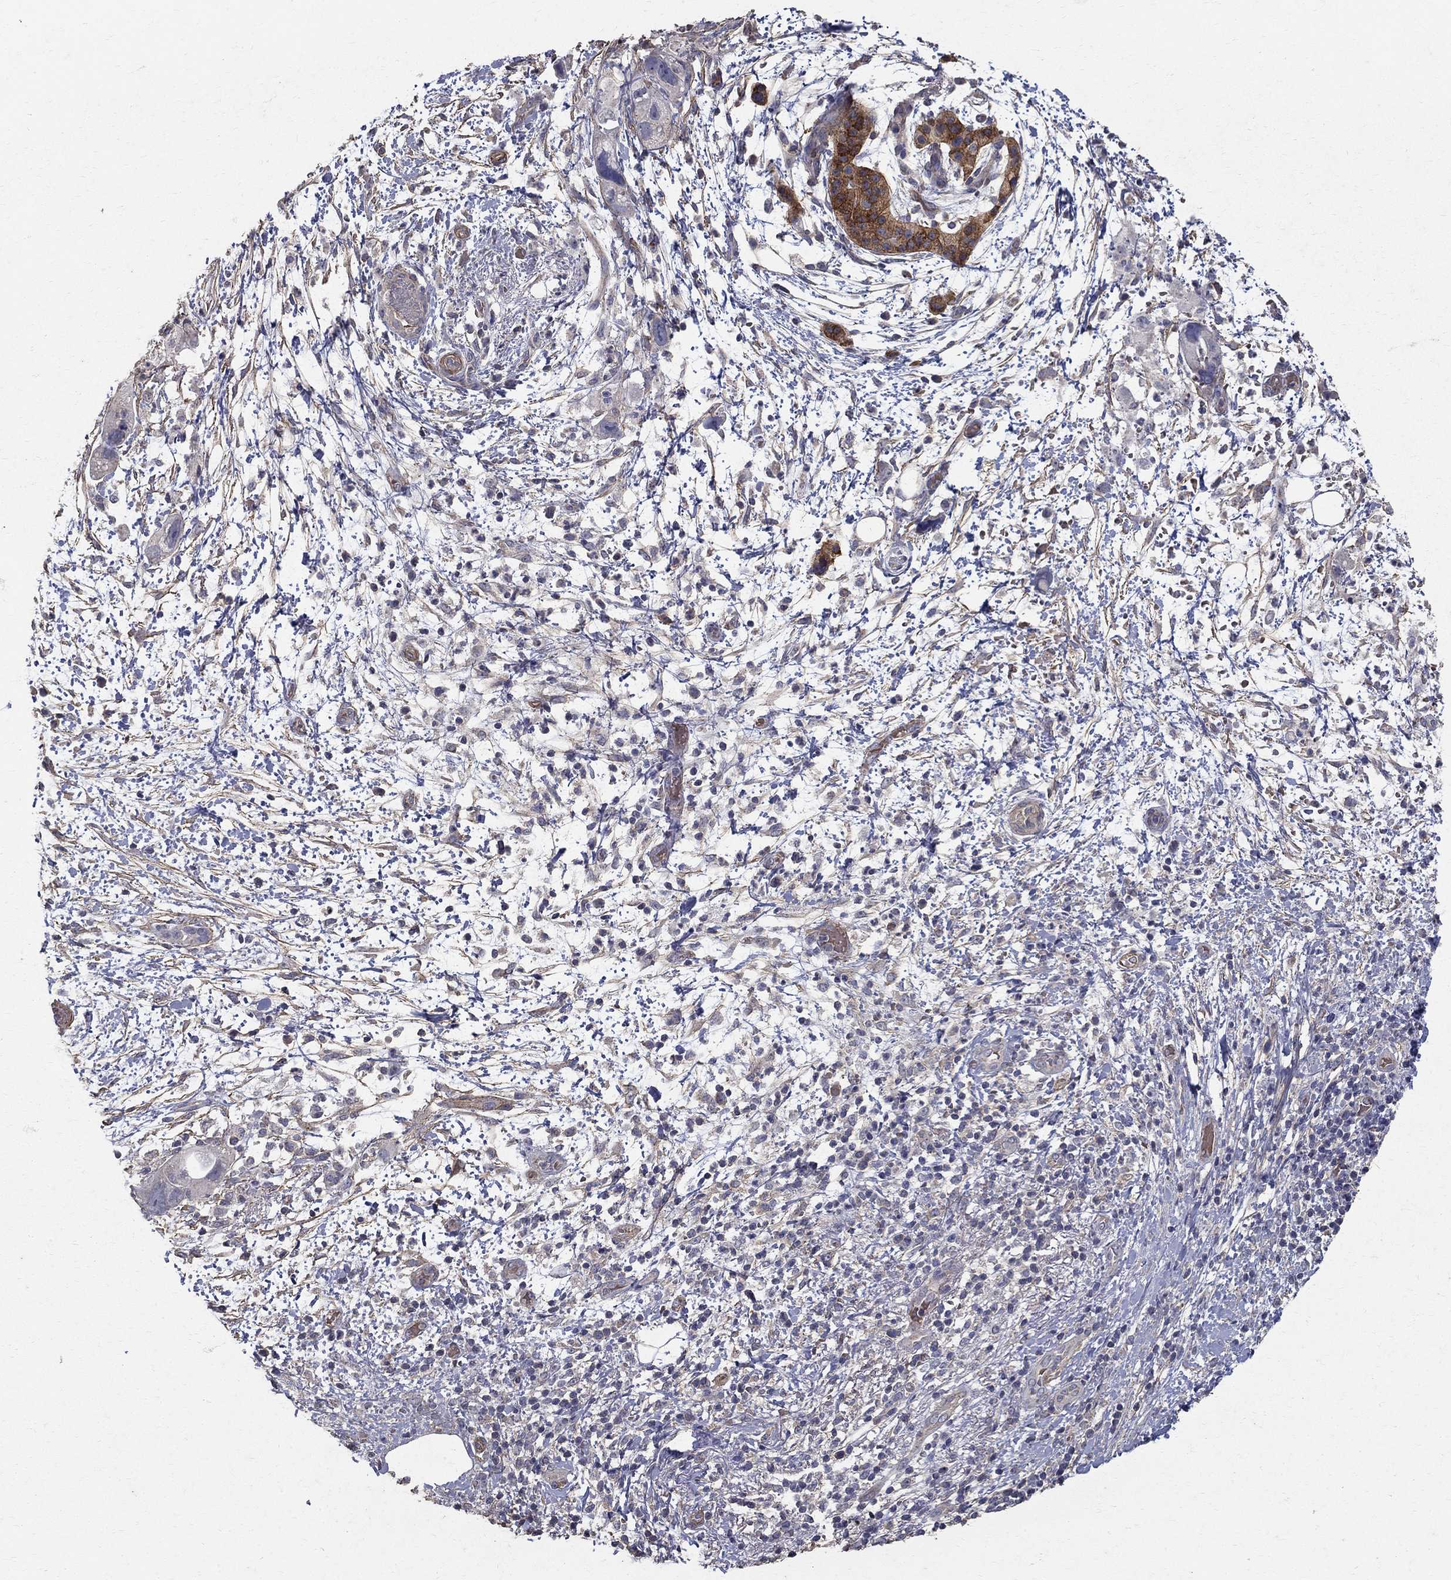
{"staining": {"intensity": "strong", "quantity": "<25%", "location": "cytoplasmic/membranous"}, "tissue": "pancreatic cancer", "cell_type": "Tumor cells", "image_type": "cancer", "snomed": [{"axis": "morphology", "description": "Adenocarcinoma, NOS"}, {"axis": "topography", "description": "Pancreas"}], "caption": "Immunohistochemical staining of human pancreatic cancer reveals medium levels of strong cytoplasmic/membranous protein positivity in approximately <25% of tumor cells.", "gene": "MPP2", "patient": {"sex": "female", "age": 72}}